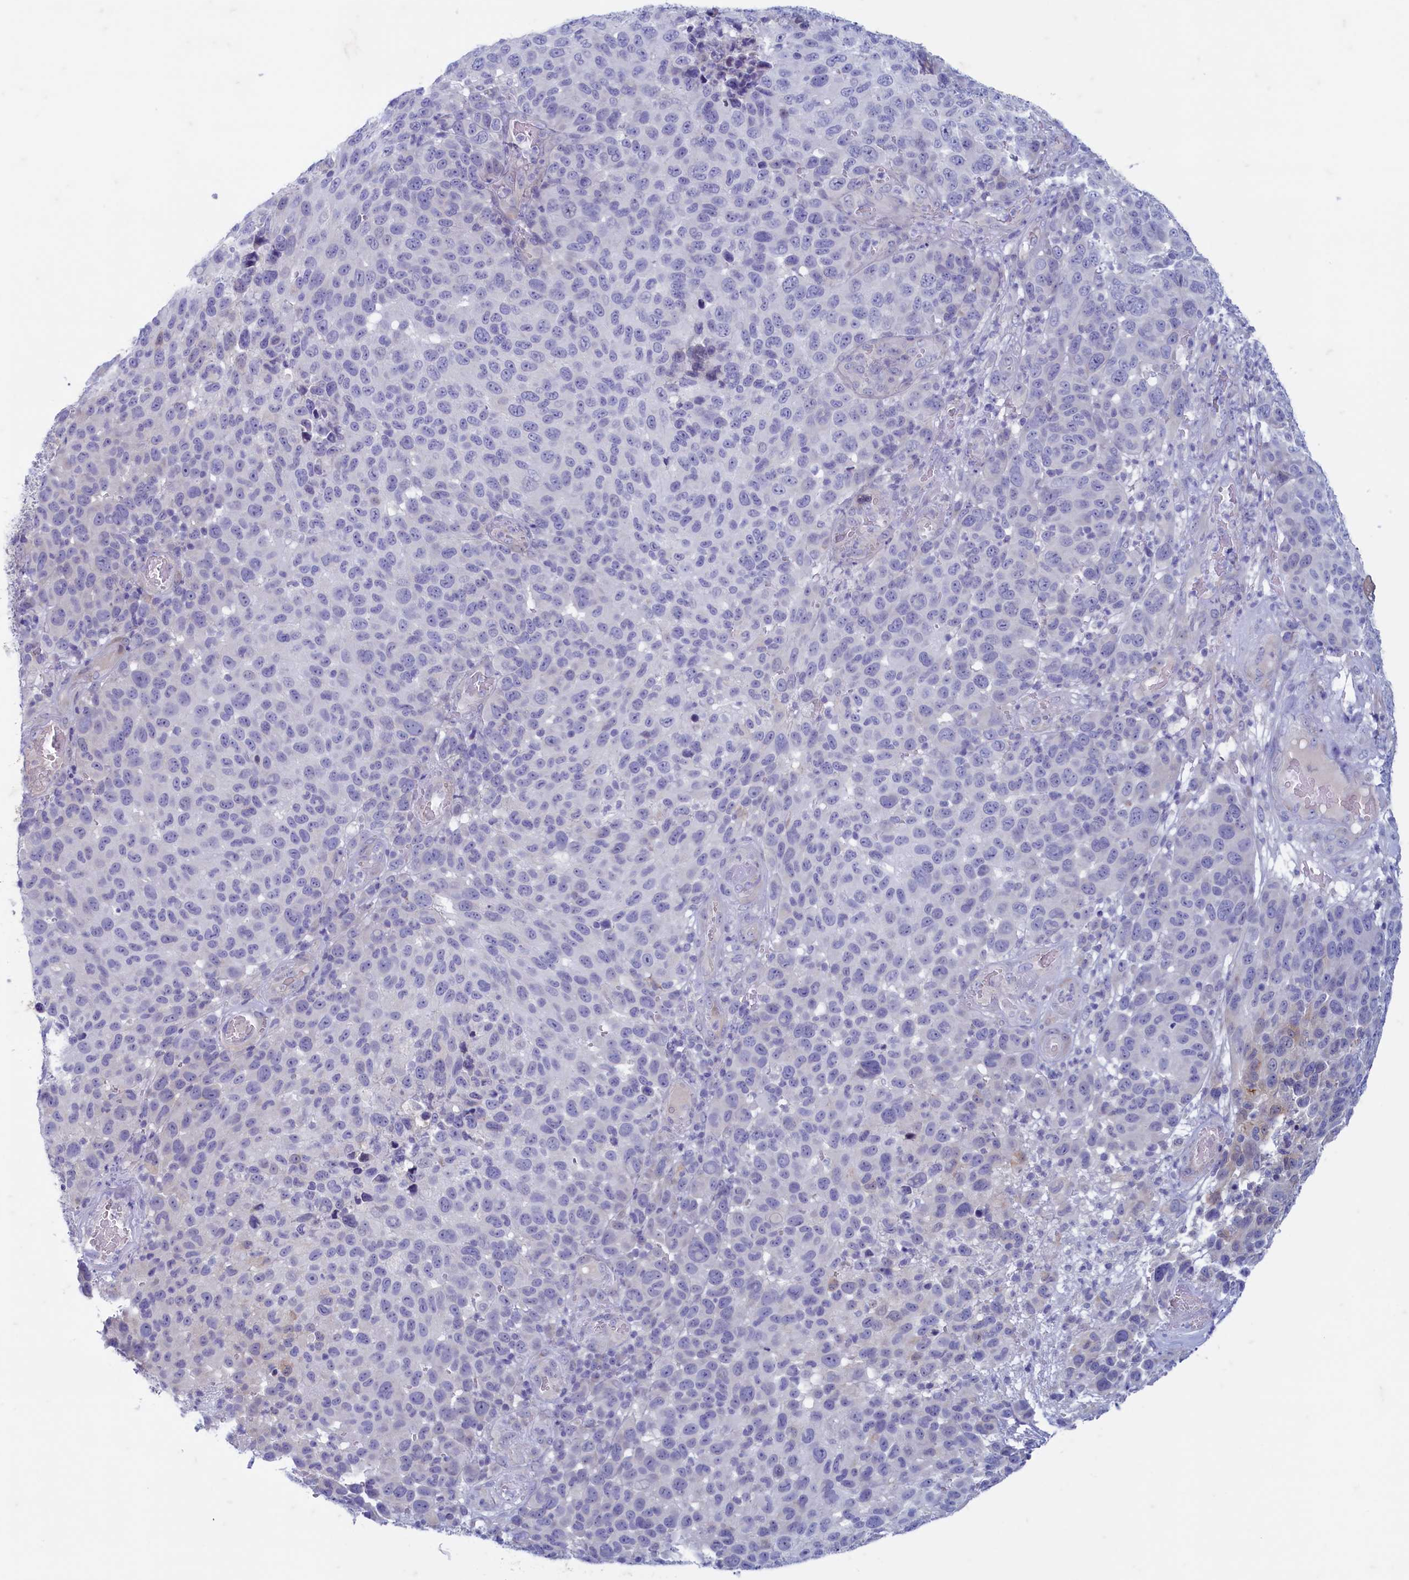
{"staining": {"intensity": "negative", "quantity": "none", "location": "none"}, "tissue": "melanoma", "cell_type": "Tumor cells", "image_type": "cancer", "snomed": [{"axis": "morphology", "description": "Malignant melanoma, NOS"}, {"axis": "topography", "description": "Skin"}], "caption": "A micrograph of human melanoma is negative for staining in tumor cells.", "gene": "MAP1LC3A", "patient": {"sex": "male", "age": 49}}